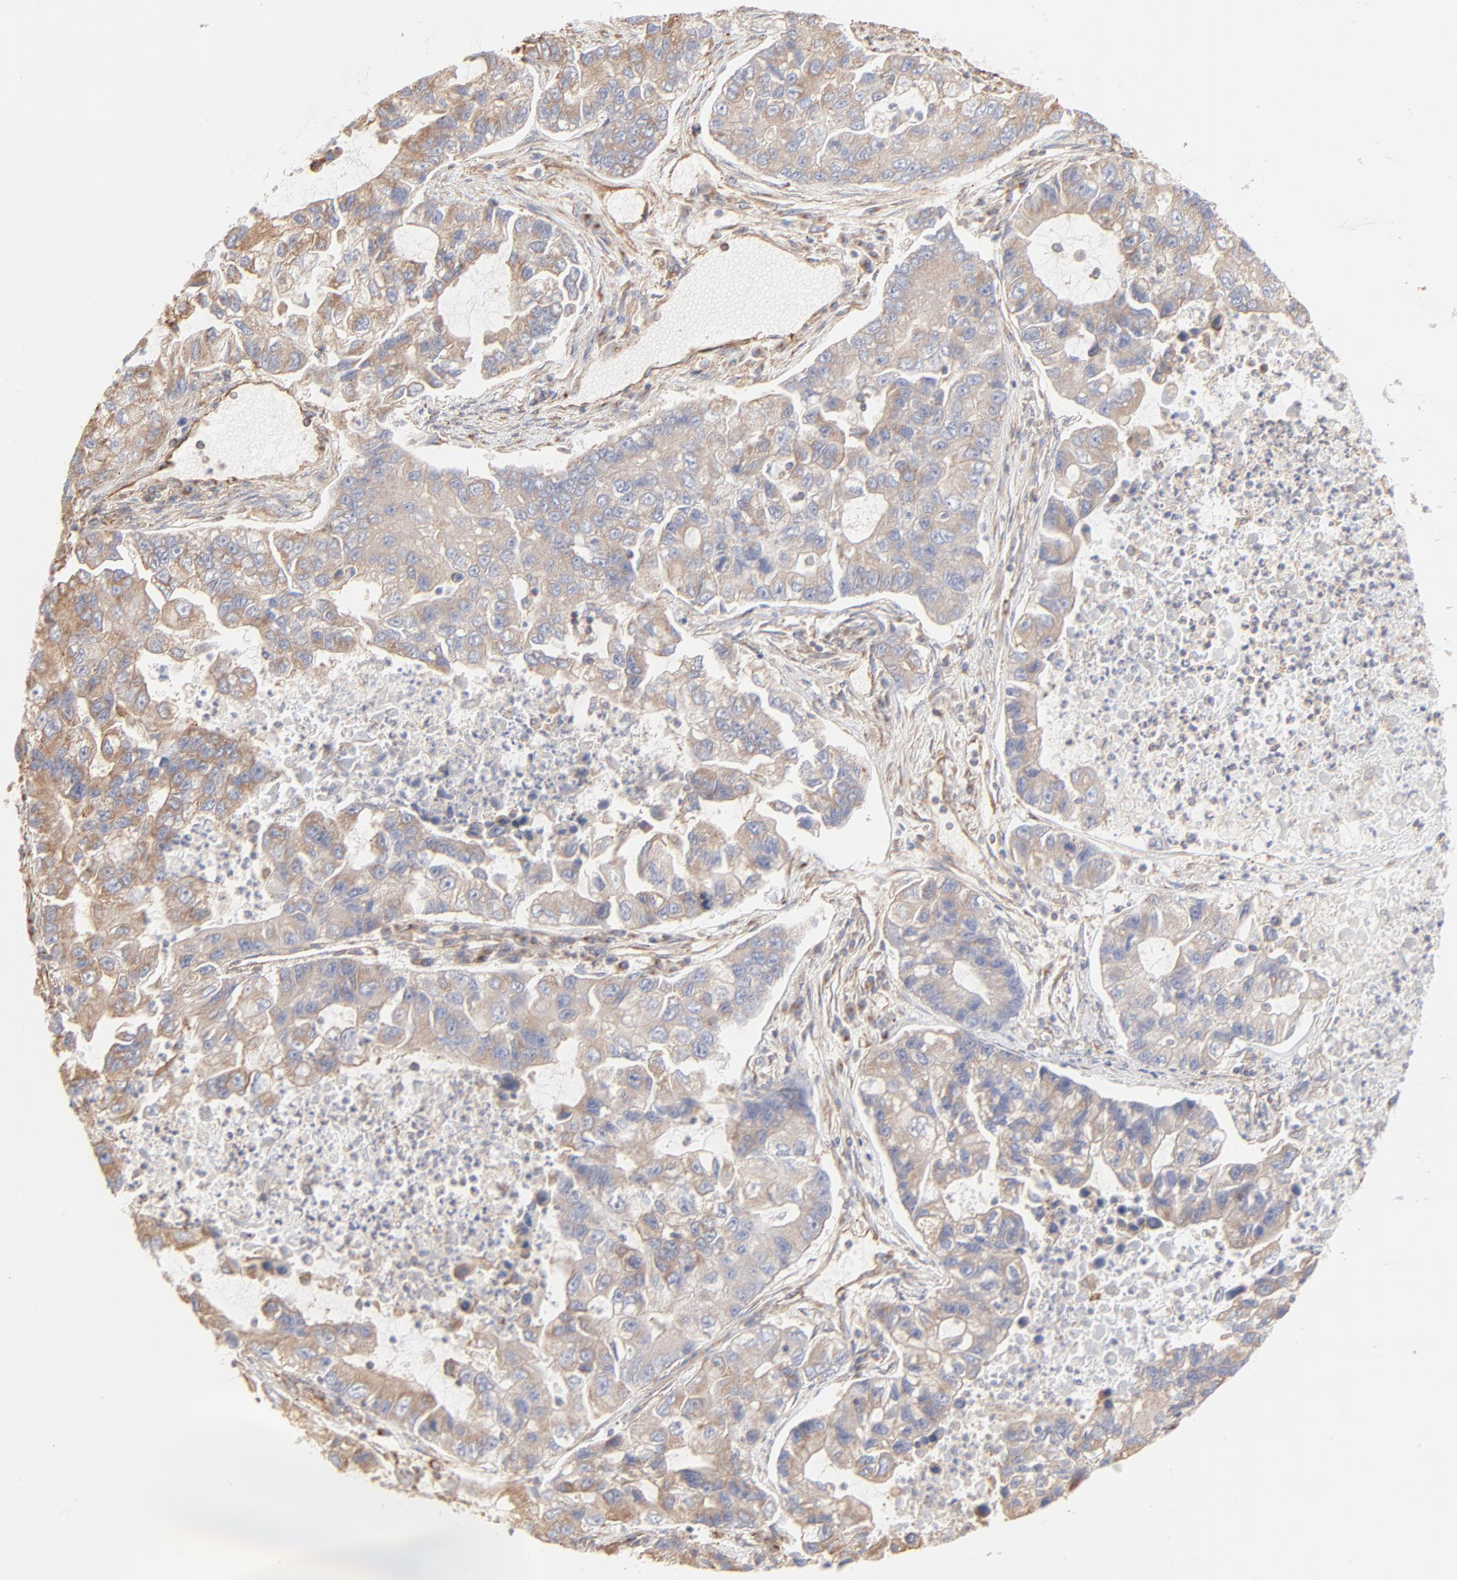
{"staining": {"intensity": "moderate", "quantity": ">75%", "location": "cytoplasmic/membranous"}, "tissue": "lung cancer", "cell_type": "Tumor cells", "image_type": "cancer", "snomed": [{"axis": "morphology", "description": "Adenocarcinoma, NOS"}, {"axis": "topography", "description": "Lung"}], "caption": "Immunohistochemical staining of human adenocarcinoma (lung) exhibits moderate cytoplasmic/membranous protein expression in approximately >75% of tumor cells.", "gene": "CLTB", "patient": {"sex": "female", "age": 51}}